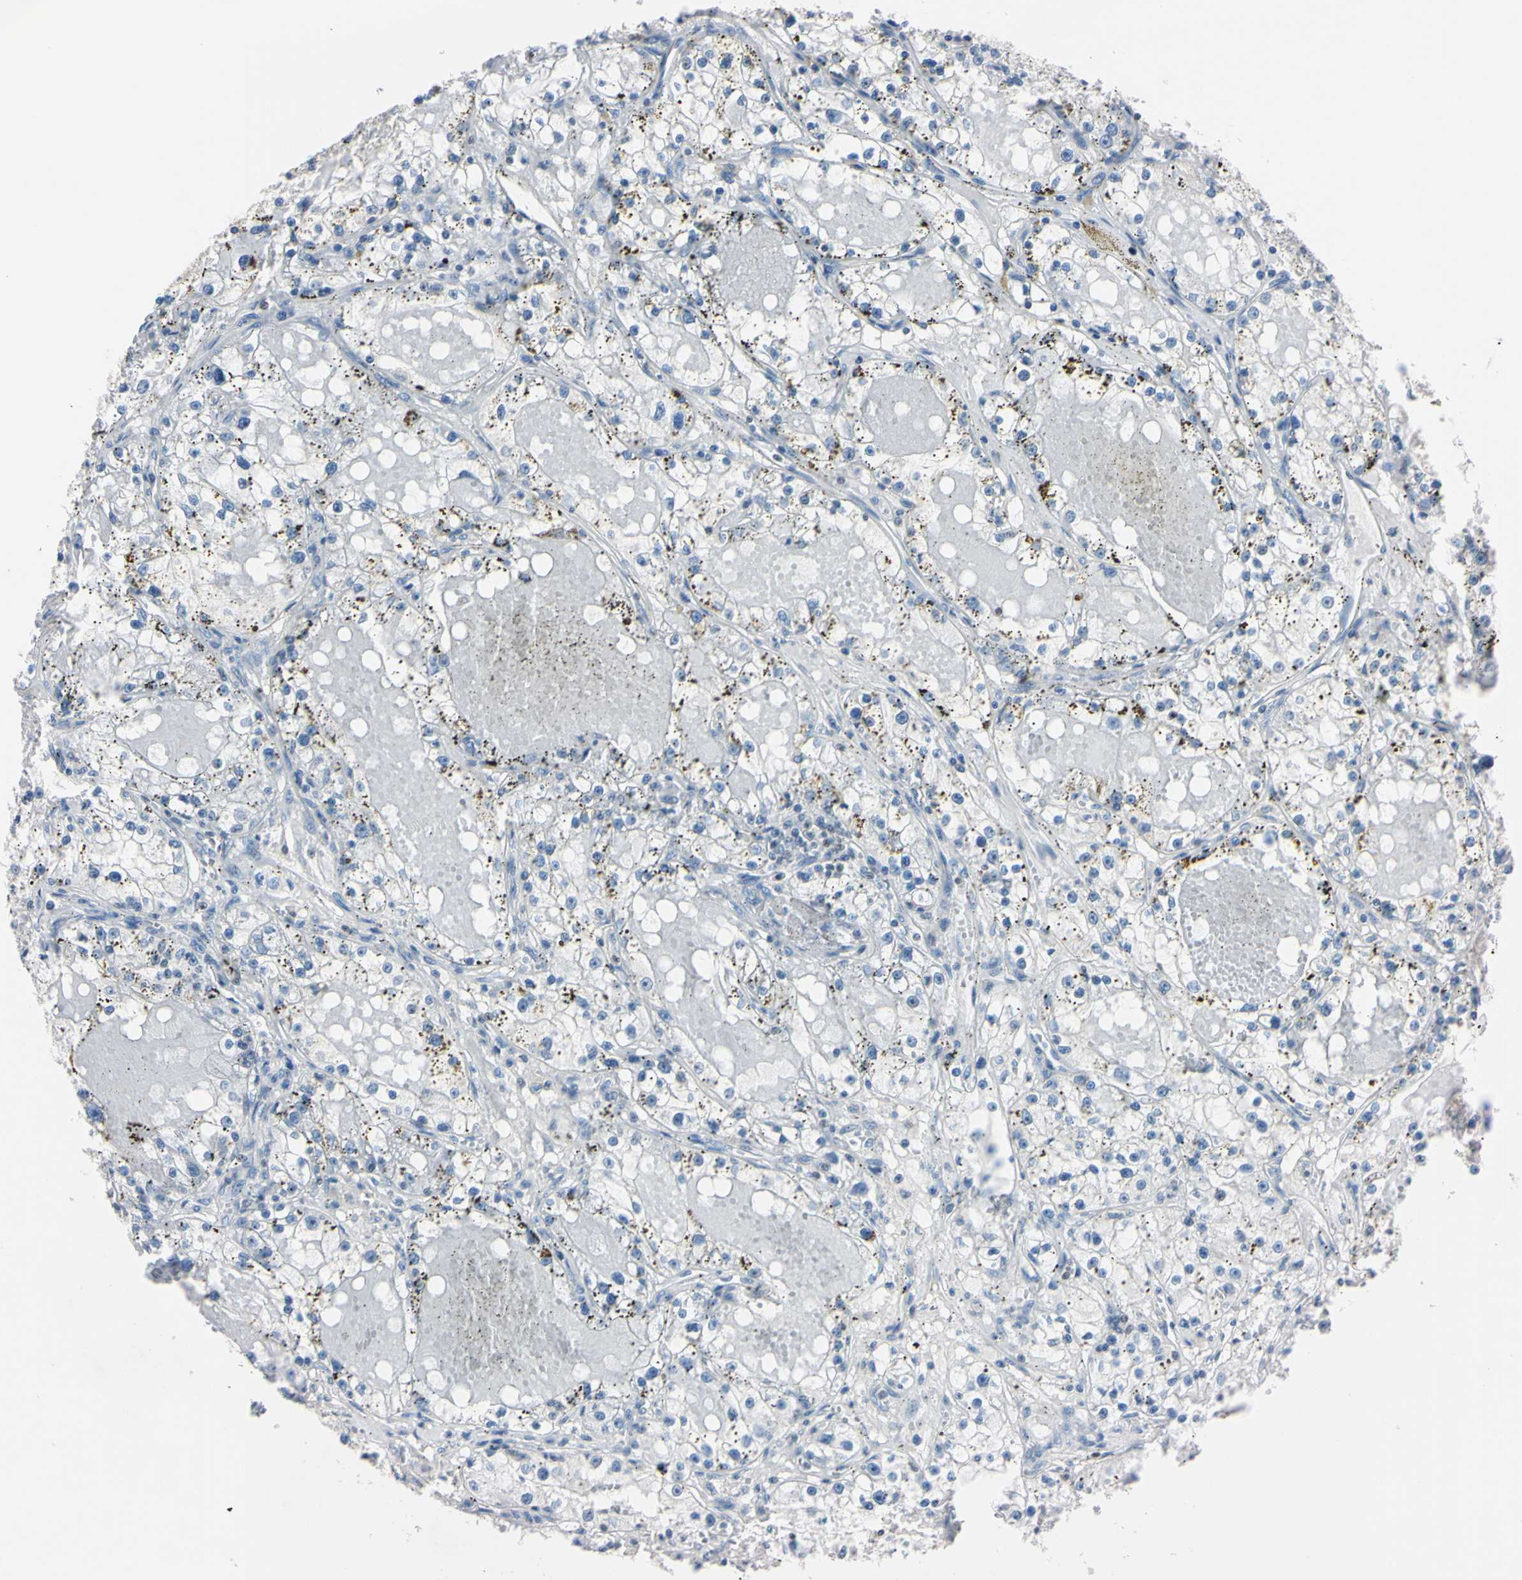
{"staining": {"intensity": "negative", "quantity": "none", "location": "none"}, "tissue": "renal cancer", "cell_type": "Tumor cells", "image_type": "cancer", "snomed": [{"axis": "morphology", "description": "Adenocarcinoma, NOS"}, {"axis": "topography", "description": "Kidney"}], "caption": "DAB immunohistochemical staining of renal cancer displays no significant positivity in tumor cells.", "gene": "C1orf174", "patient": {"sex": "male", "age": 56}}